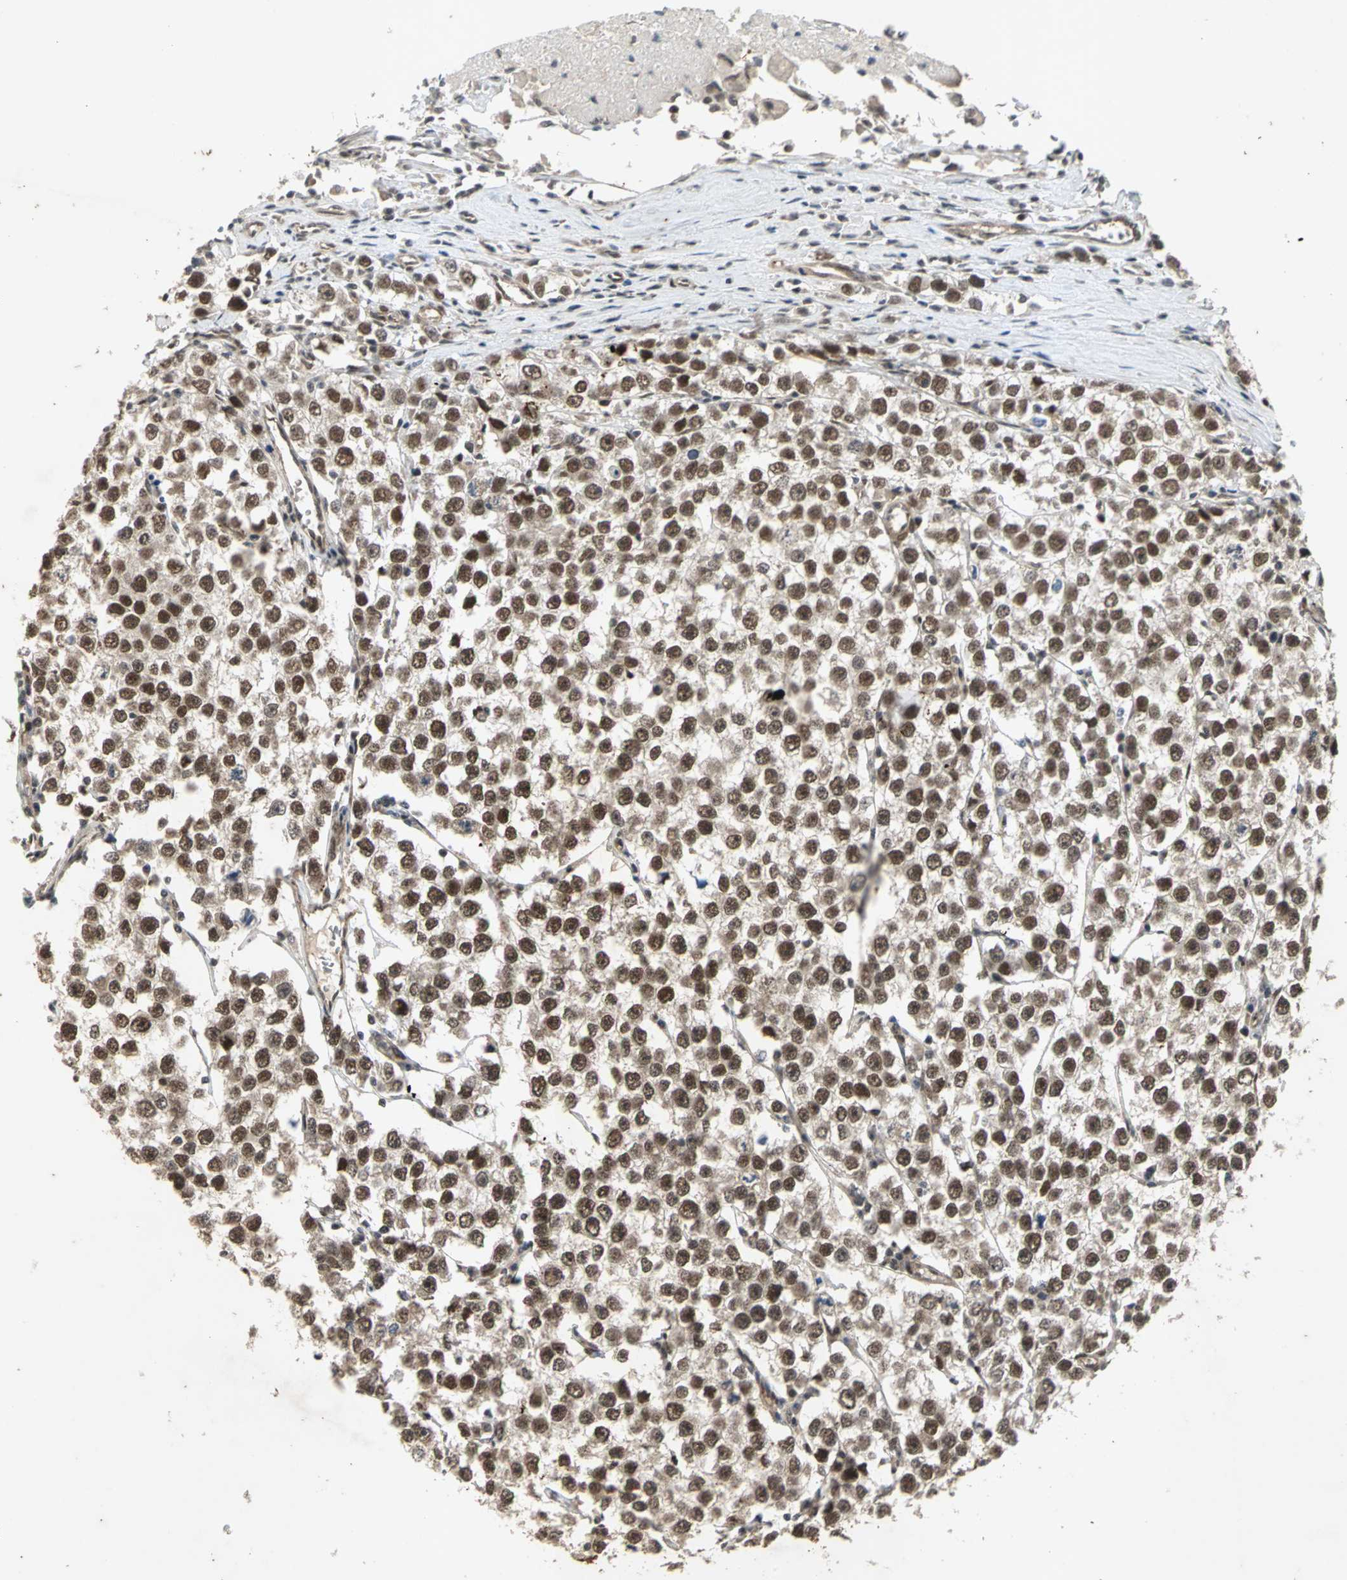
{"staining": {"intensity": "weak", "quantity": ">75%", "location": "nuclear"}, "tissue": "testis cancer", "cell_type": "Tumor cells", "image_type": "cancer", "snomed": [{"axis": "morphology", "description": "Seminoma, NOS"}, {"axis": "morphology", "description": "Carcinoma, Embryonal, NOS"}, {"axis": "topography", "description": "Testis"}], "caption": "The photomicrograph displays staining of testis cancer (seminoma), revealing weak nuclear protein positivity (brown color) within tumor cells.", "gene": "NOTCH3", "patient": {"sex": "male", "age": 52}}